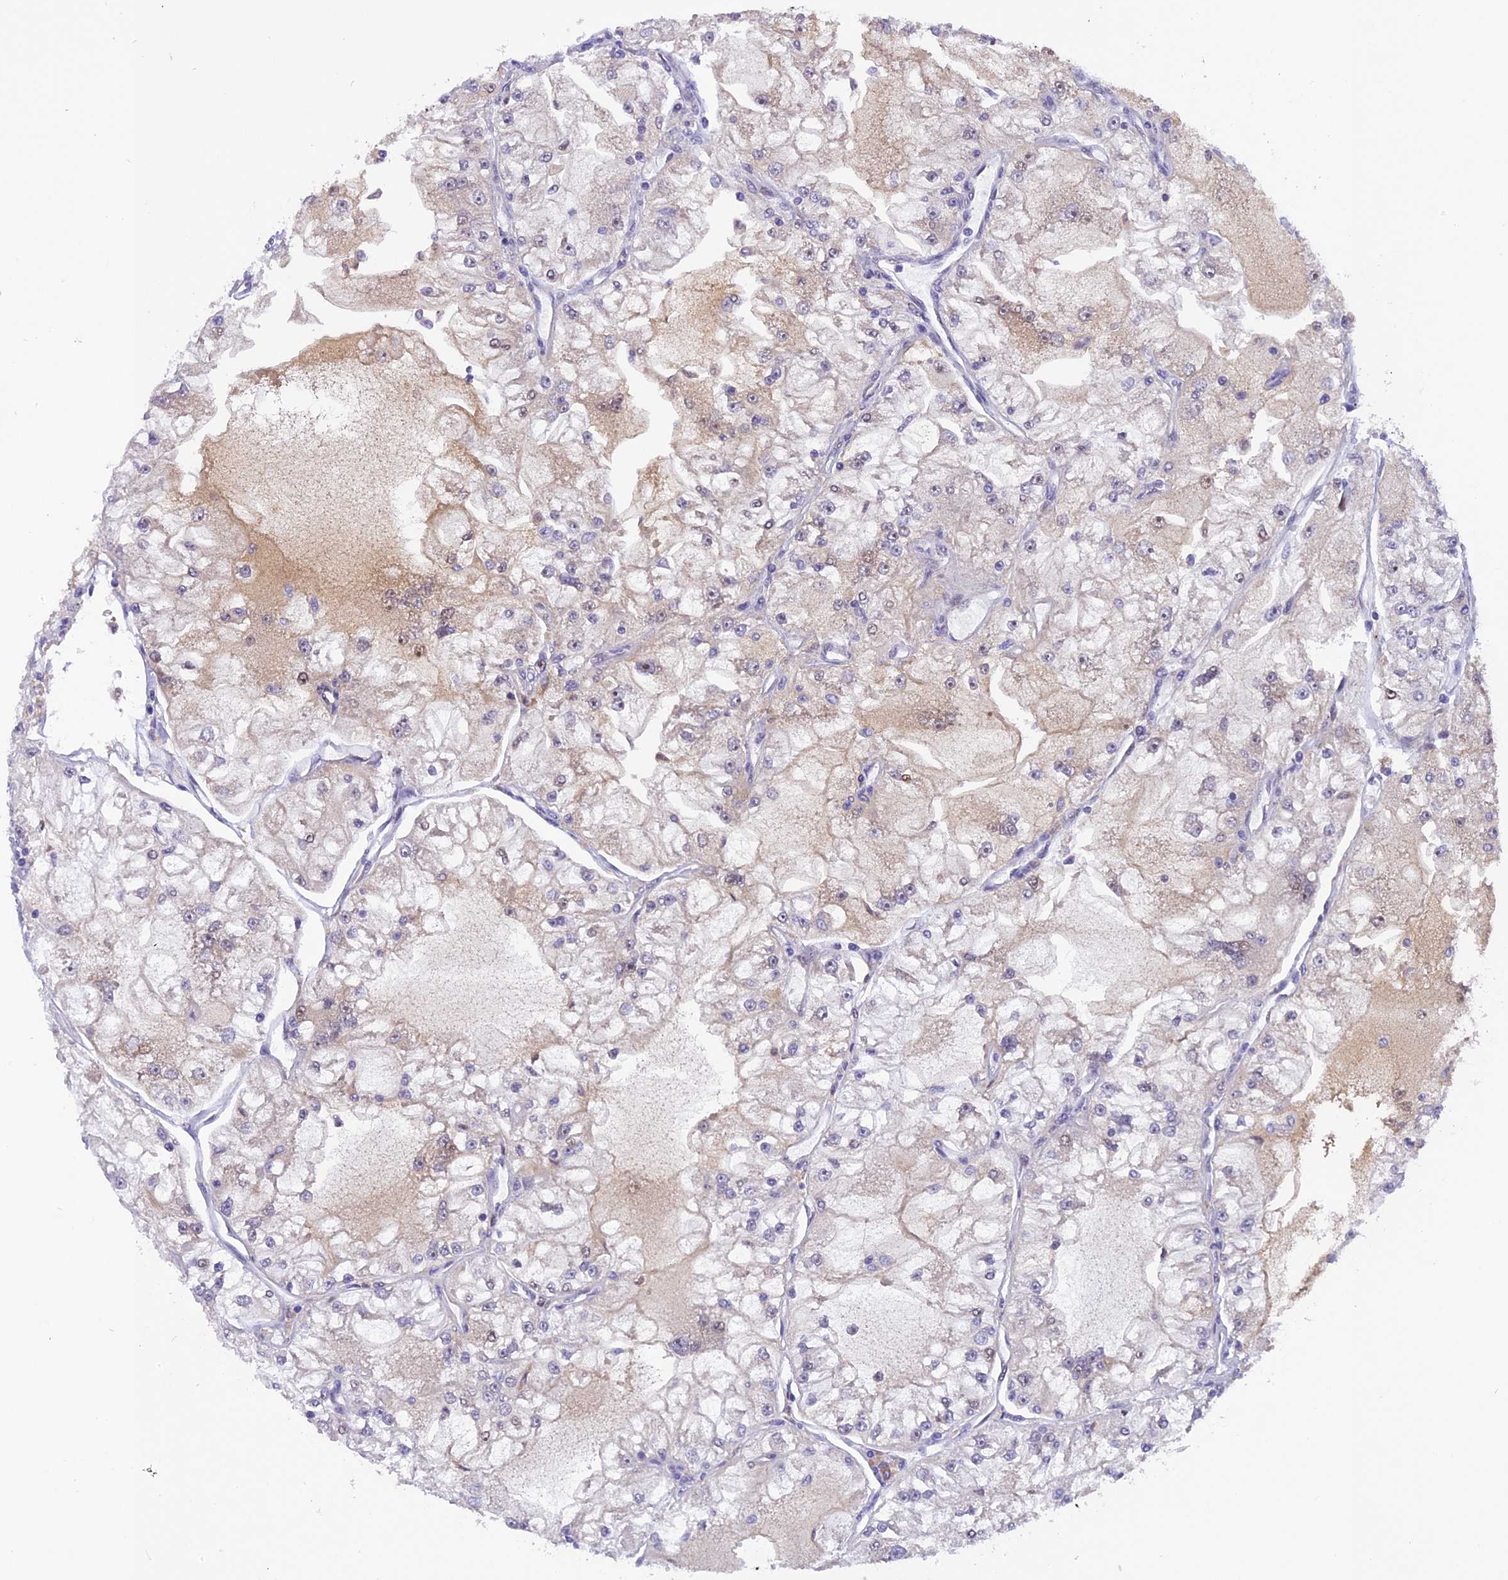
{"staining": {"intensity": "negative", "quantity": "none", "location": "none"}, "tissue": "renal cancer", "cell_type": "Tumor cells", "image_type": "cancer", "snomed": [{"axis": "morphology", "description": "Adenocarcinoma, NOS"}, {"axis": "topography", "description": "Kidney"}], "caption": "Immunohistochemistry (IHC) histopathology image of neoplastic tissue: renal cancer stained with DAB (3,3'-diaminobenzidine) displays no significant protein positivity in tumor cells. (IHC, brightfield microscopy, high magnification).", "gene": "RABGGTA", "patient": {"sex": "female", "age": 72}}